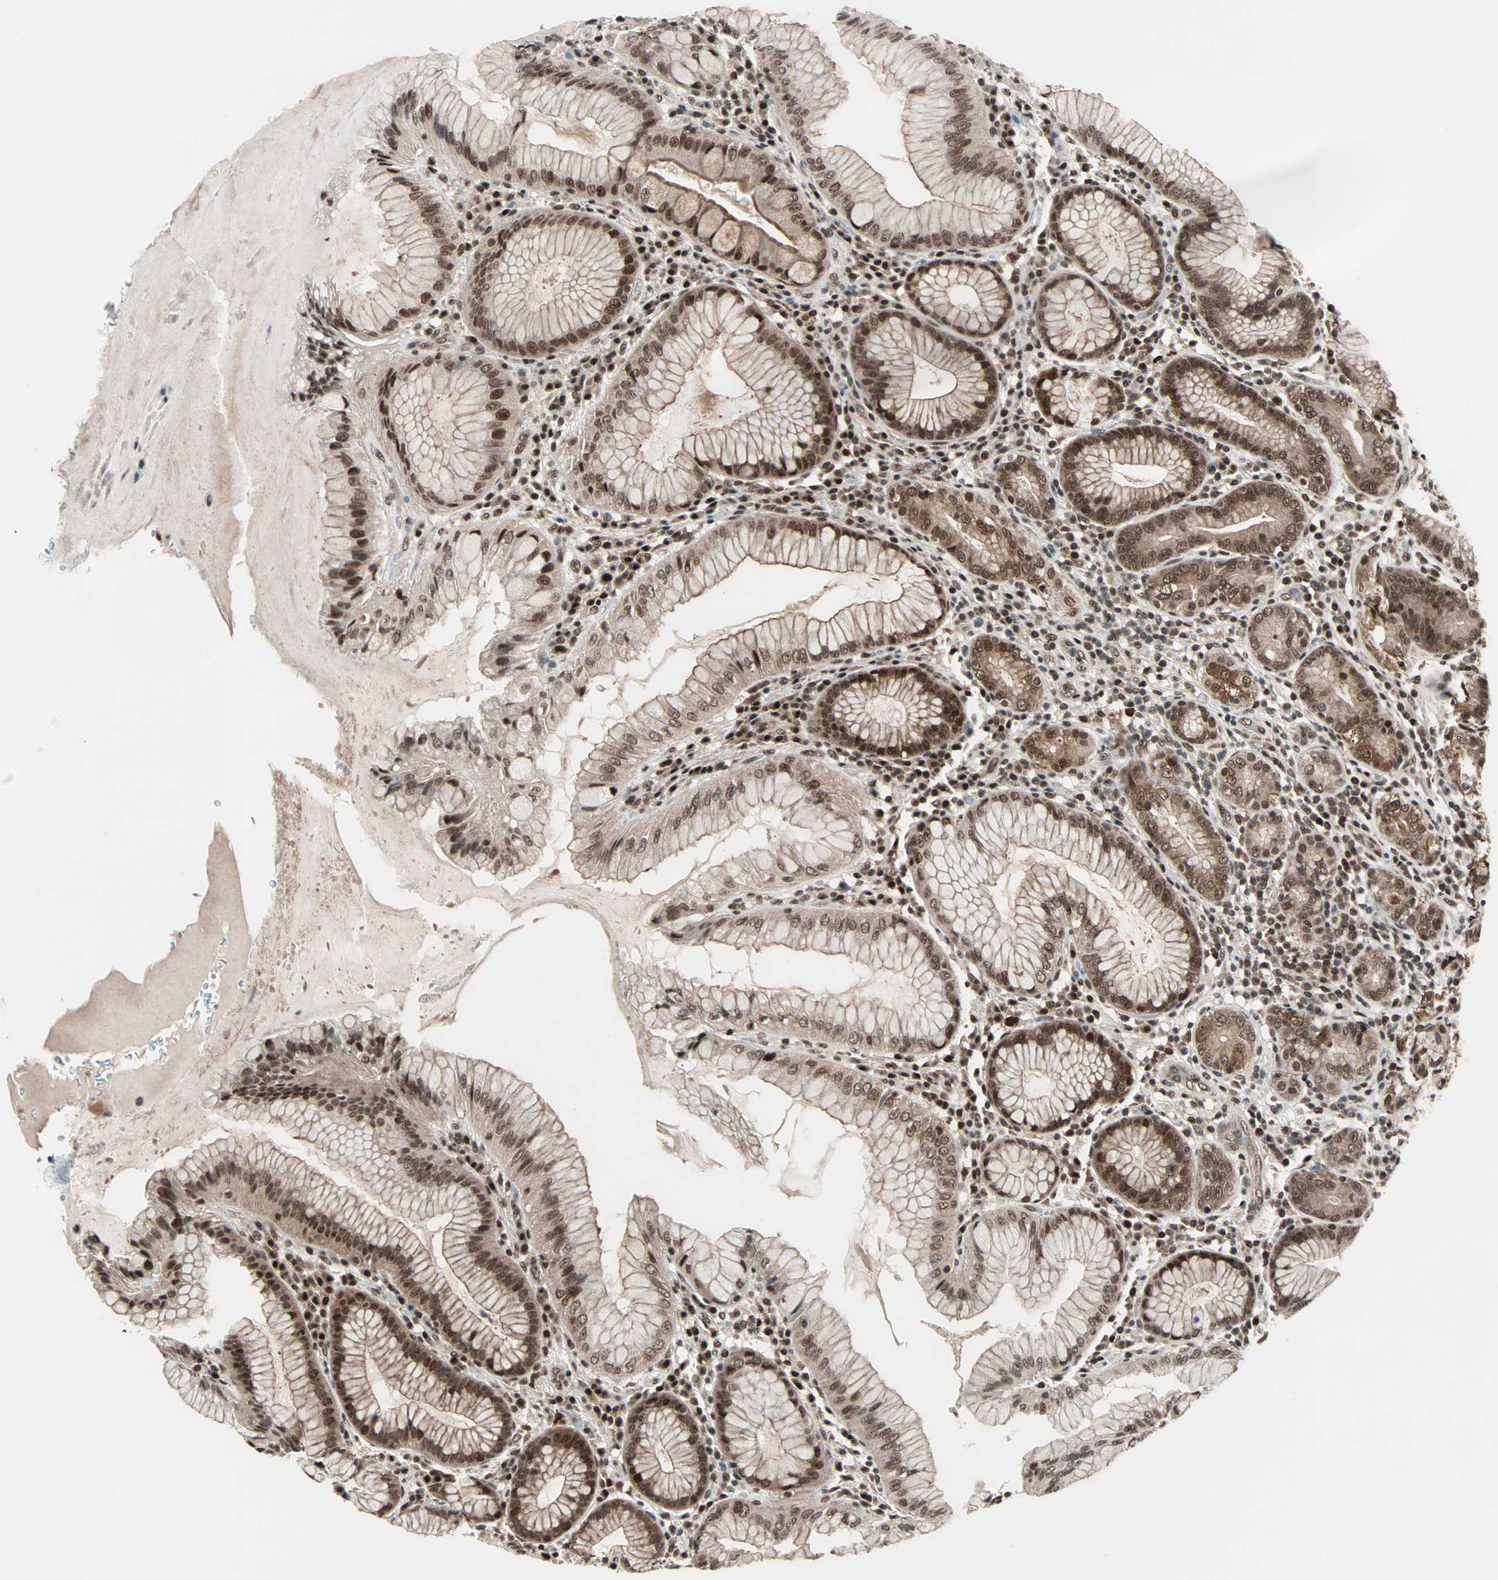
{"staining": {"intensity": "strong", "quantity": ">75%", "location": "cytoplasmic/membranous,nuclear"}, "tissue": "stomach", "cell_type": "Glandular cells", "image_type": "normal", "snomed": [{"axis": "morphology", "description": "Normal tissue, NOS"}, {"axis": "topography", "description": "Stomach, lower"}], "caption": "Immunohistochemical staining of unremarkable human stomach displays high levels of strong cytoplasmic/membranous,nuclear staining in approximately >75% of glandular cells.", "gene": "ZNF44", "patient": {"sex": "female", "age": 76}}